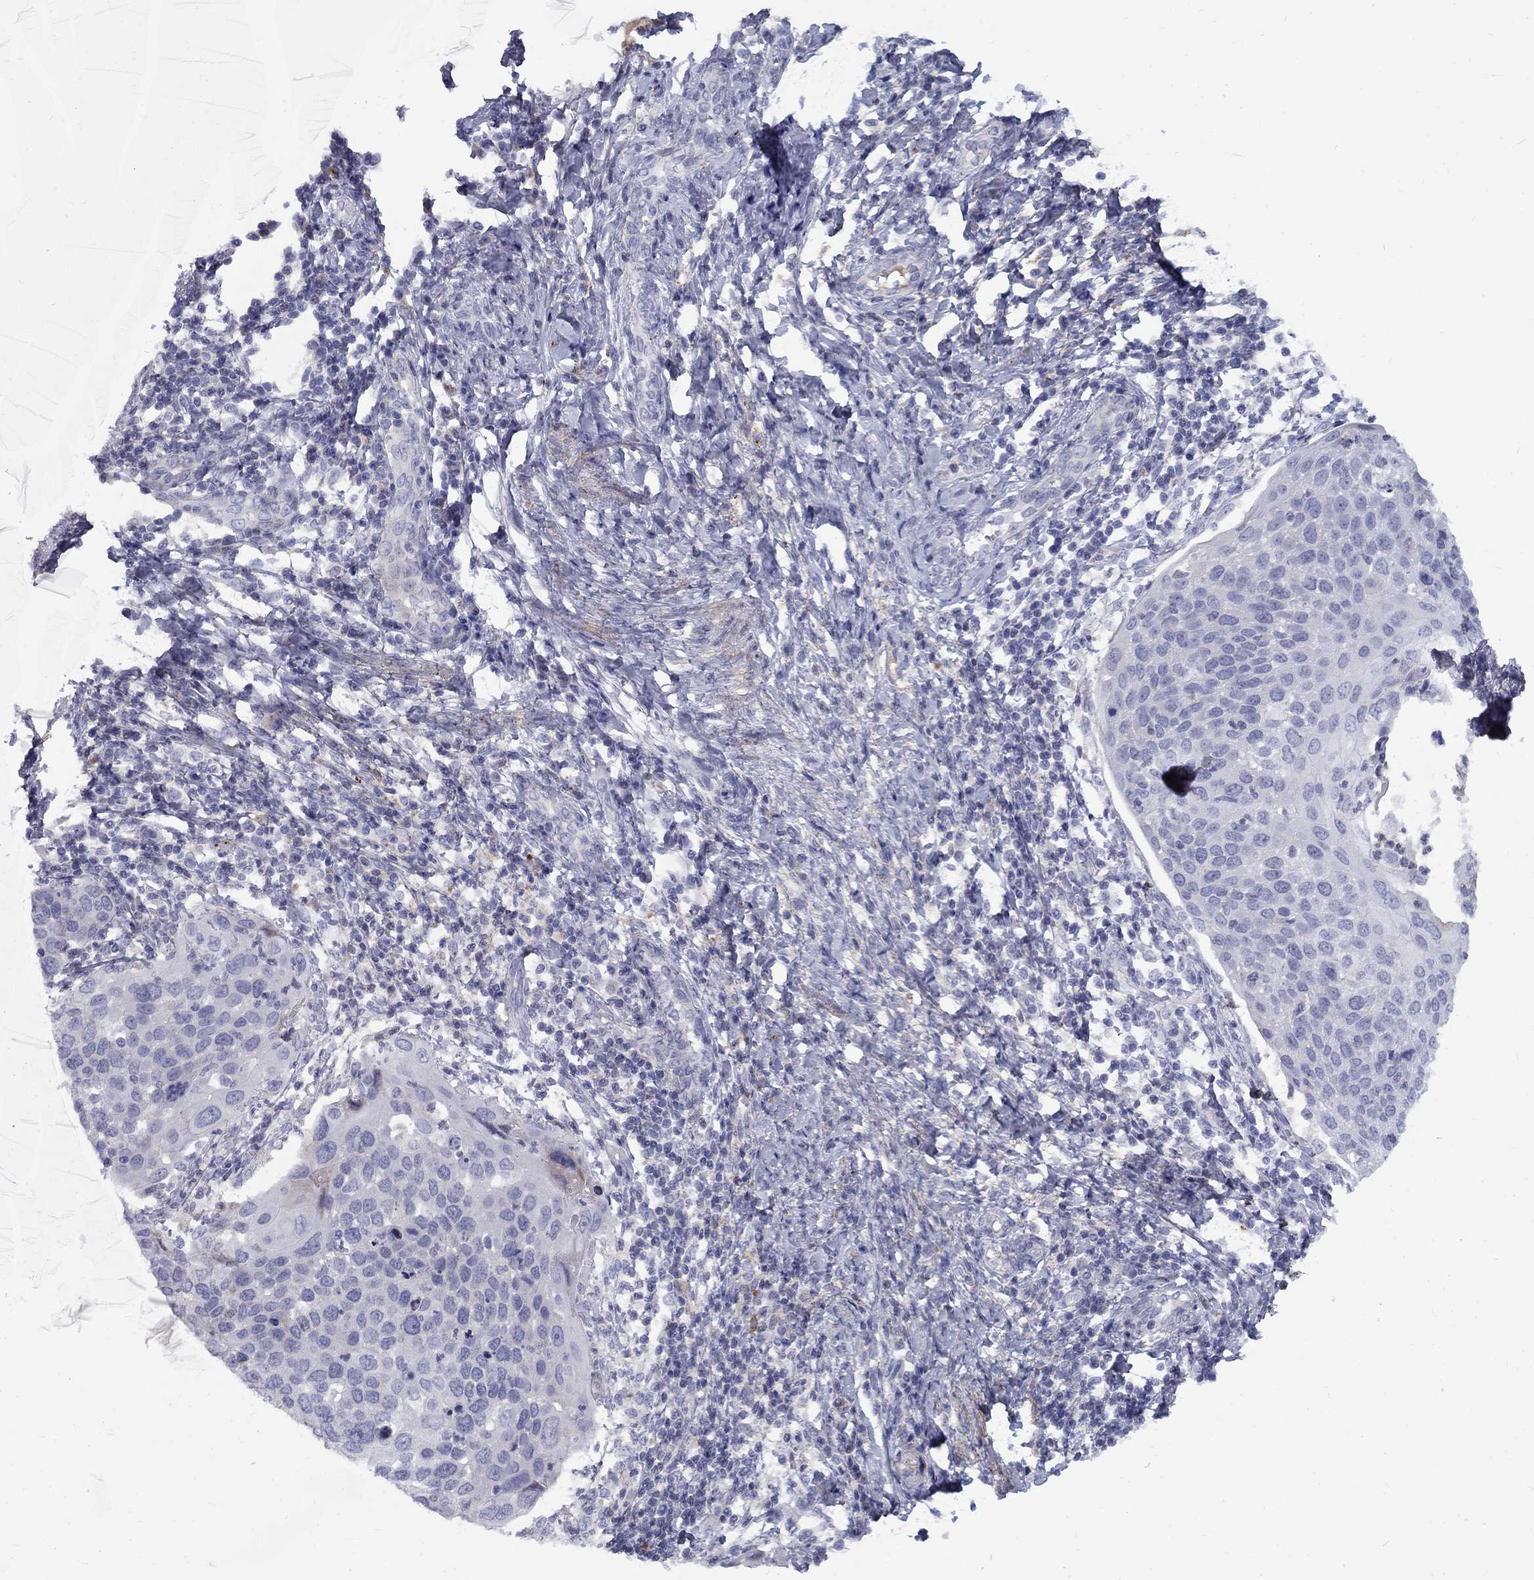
{"staining": {"intensity": "negative", "quantity": "none", "location": "none"}, "tissue": "cervical cancer", "cell_type": "Tumor cells", "image_type": "cancer", "snomed": [{"axis": "morphology", "description": "Squamous cell carcinoma, NOS"}, {"axis": "topography", "description": "Cervix"}], "caption": "High magnification brightfield microscopy of cervical cancer (squamous cell carcinoma) stained with DAB (3,3'-diaminobenzidine) (brown) and counterstained with hematoxylin (blue): tumor cells show no significant expression.", "gene": "EPDR1", "patient": {"sex": "female", "age": 54}}